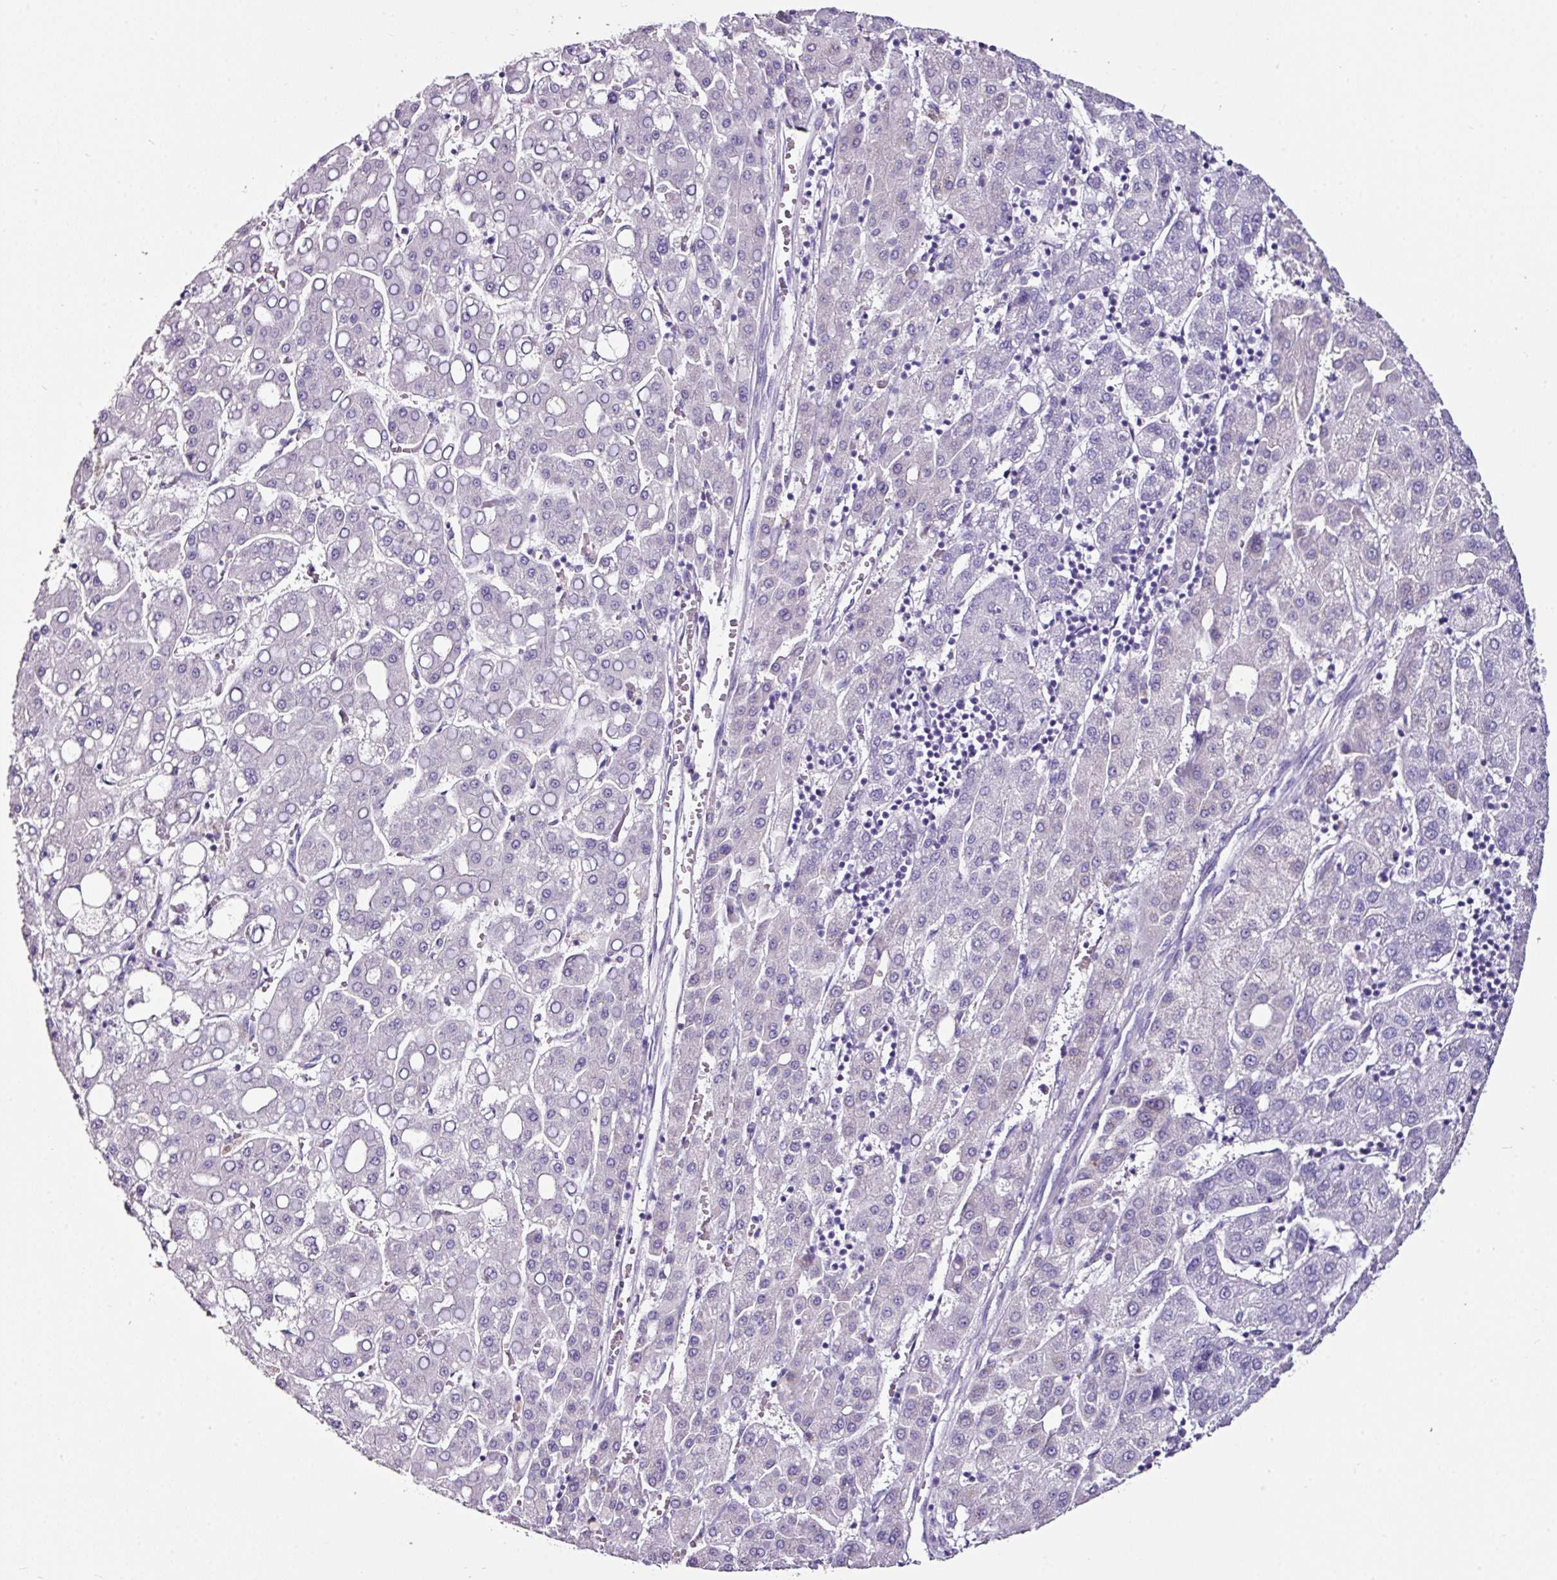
{"staining": {"intensity": "negative", "quantity": "none", "location": "none"}, "tissue": "liver cancer", "cell_type": "Tumor cells", "image_type": "cancer", "snomed": [{"axis": "morphology", "description": "Carcinoma, Hepatocellular, NOS"}, {"axis": "topography", "description": "Liver"}], "caption": "Immunohistochemistry (IHC) of liver cancer shows no positivity in tumor cells.", "gene": "GLP2R", "patient": {"sex": "male", "age": 65}}